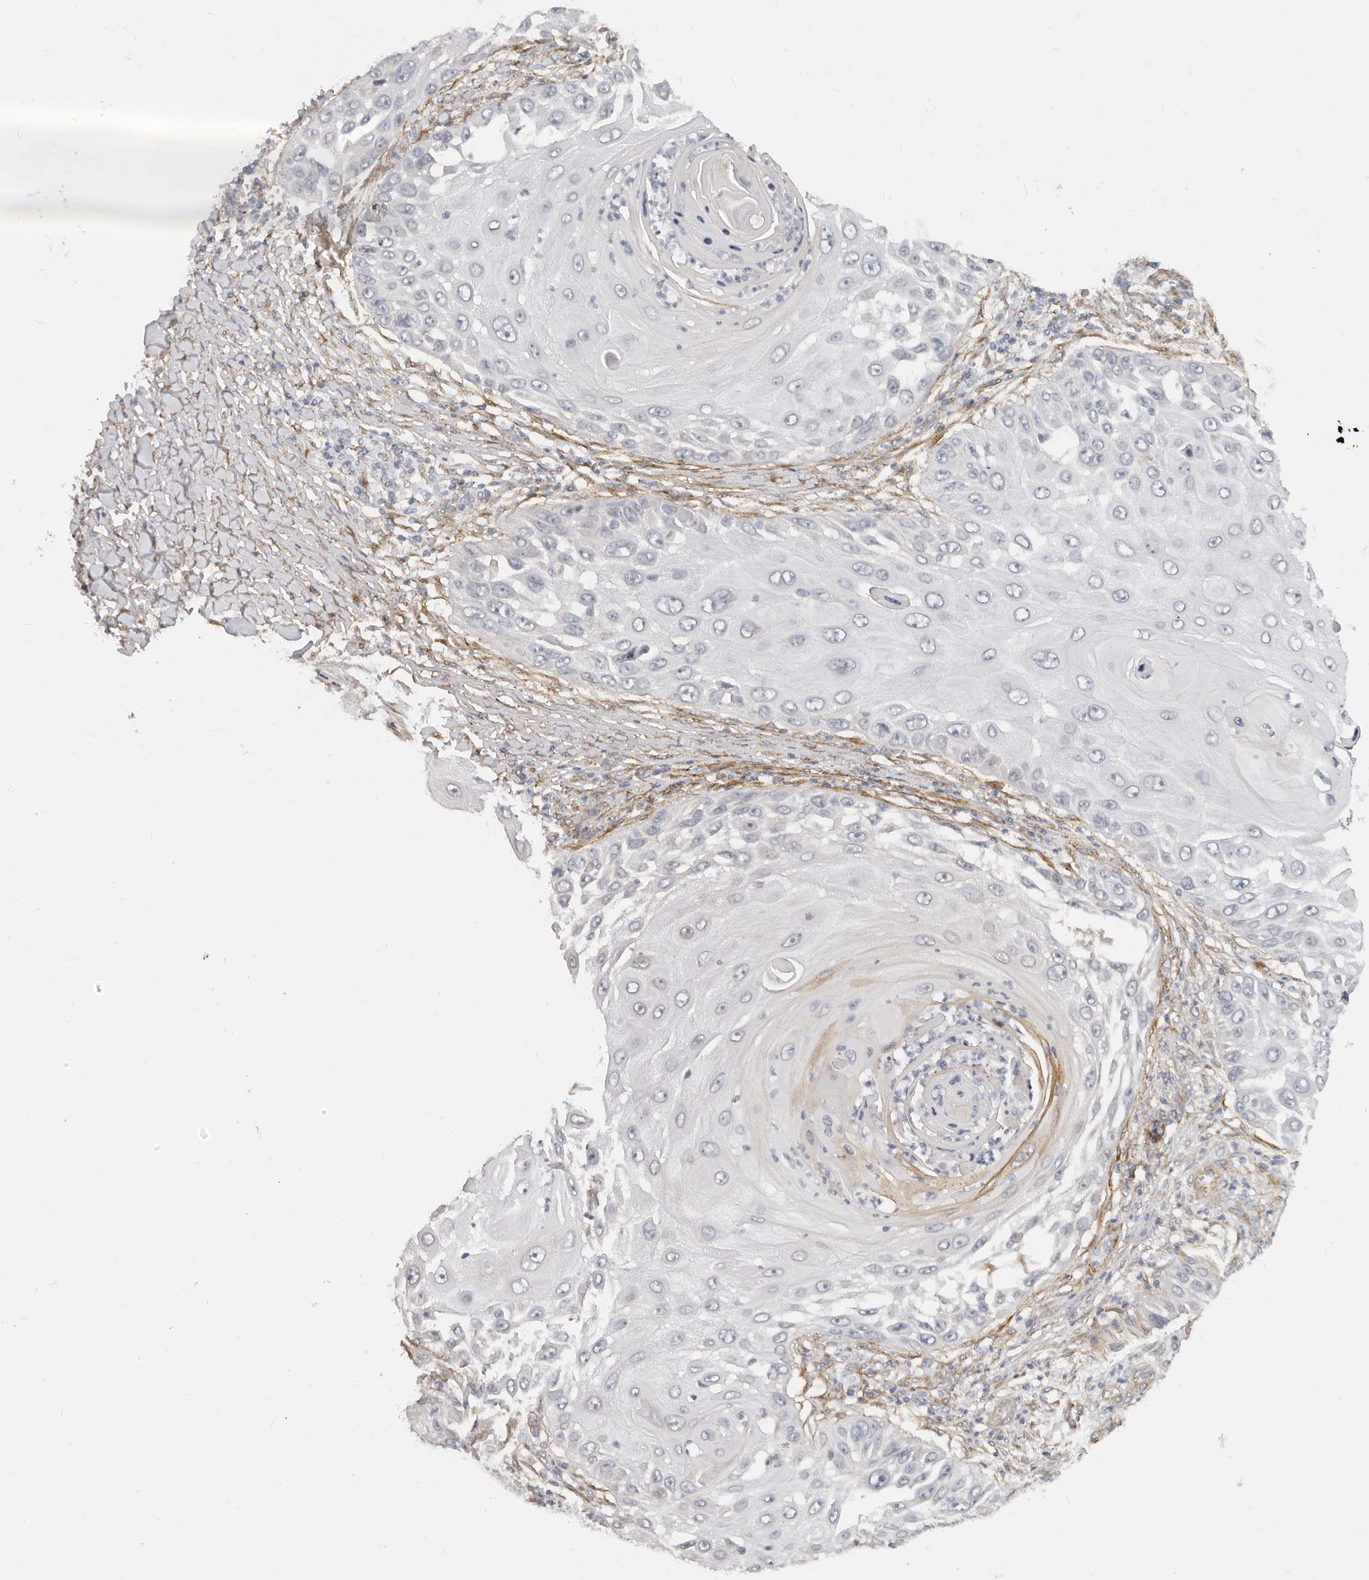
{"staining": {"intensity": "negative", "quantity": "none", "location": "none"}, "tissue": "skin cancer", "cell_type": "Tumor cells", "image_type": "cancer", "snomed": [{"axis": "morphology", "description": "Squamous cell carcinoma, NOS"}, {"axis": "topography", "description": "Skin"}], "caption": "An immunohistochemistry image of skin cancer (squamous cell carcinoma) is shown. There is no staining in tumor cells of skin cancer (squamous cell carcinoma). The staining is performed using DAB (3,3'-diaminobenzidine) brown chromogen with nuclei counter-stained in using hematoxylin.", "gene": "RABAC1", "patient": {"sex": "female", "age": 44}}